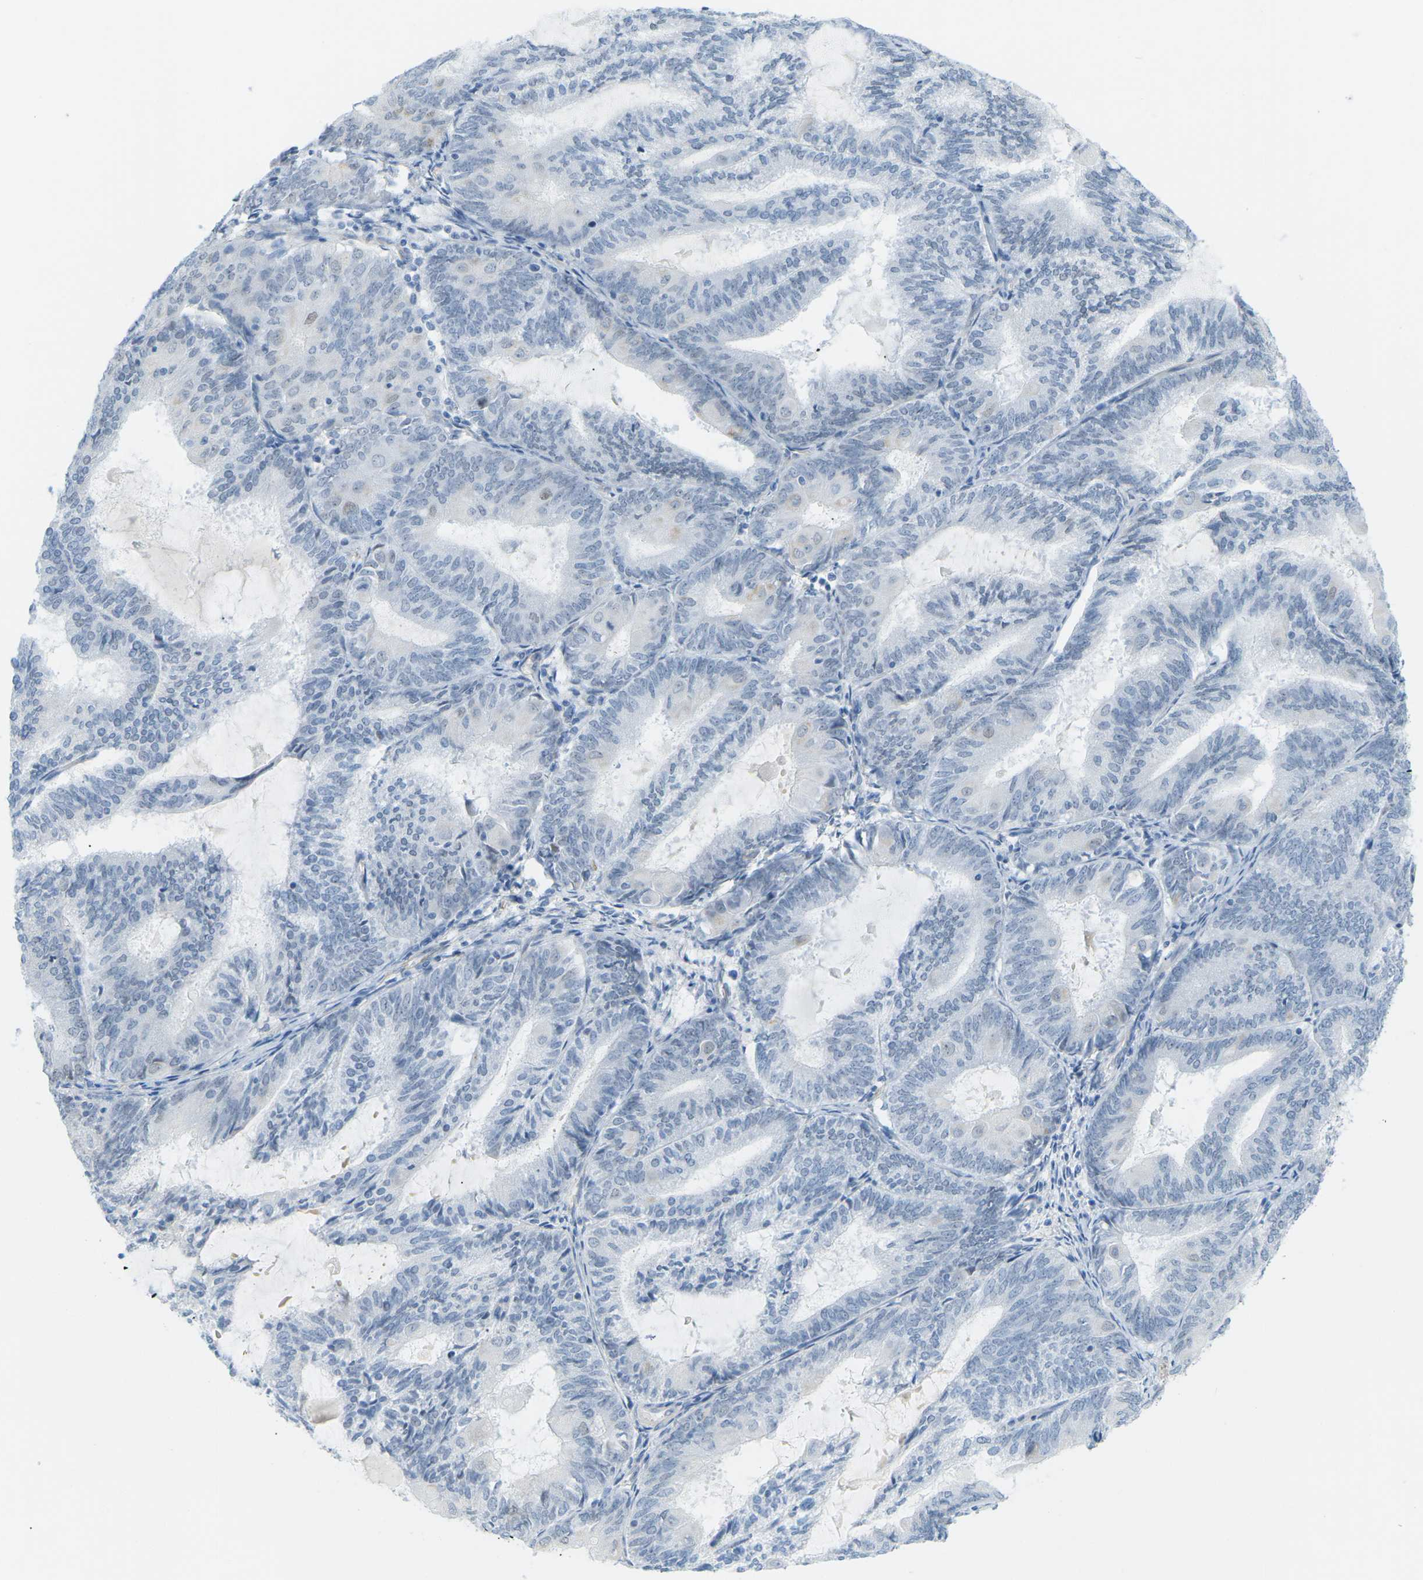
{"staining": {"intensity": "negative", "quantity": "none", "location": "none"}, "tissue": "endometrial cancer", "cell_type": "Tumor cells", "image_type": "cancer", "snomed": [{"axis": "morphology", "description": "Adenocarcinoma, NOS"}, {"axis": "topography", "description": "Endometrium"}], "caption": "Immunohistochemistry (IHC) image of neoplastic tissue: human endometrial cancer stained with DAB (3,3'-diaminobenzidine) shows no significant protein positivity in tumor cells. The staining was performed using DAB to visualize the protein expression in brown, while the nuclei were stained in blue with hematoxylin (Magnification: 20x).", "gene": "HLTF", "patient": {"sex": "female", "age": 81}}